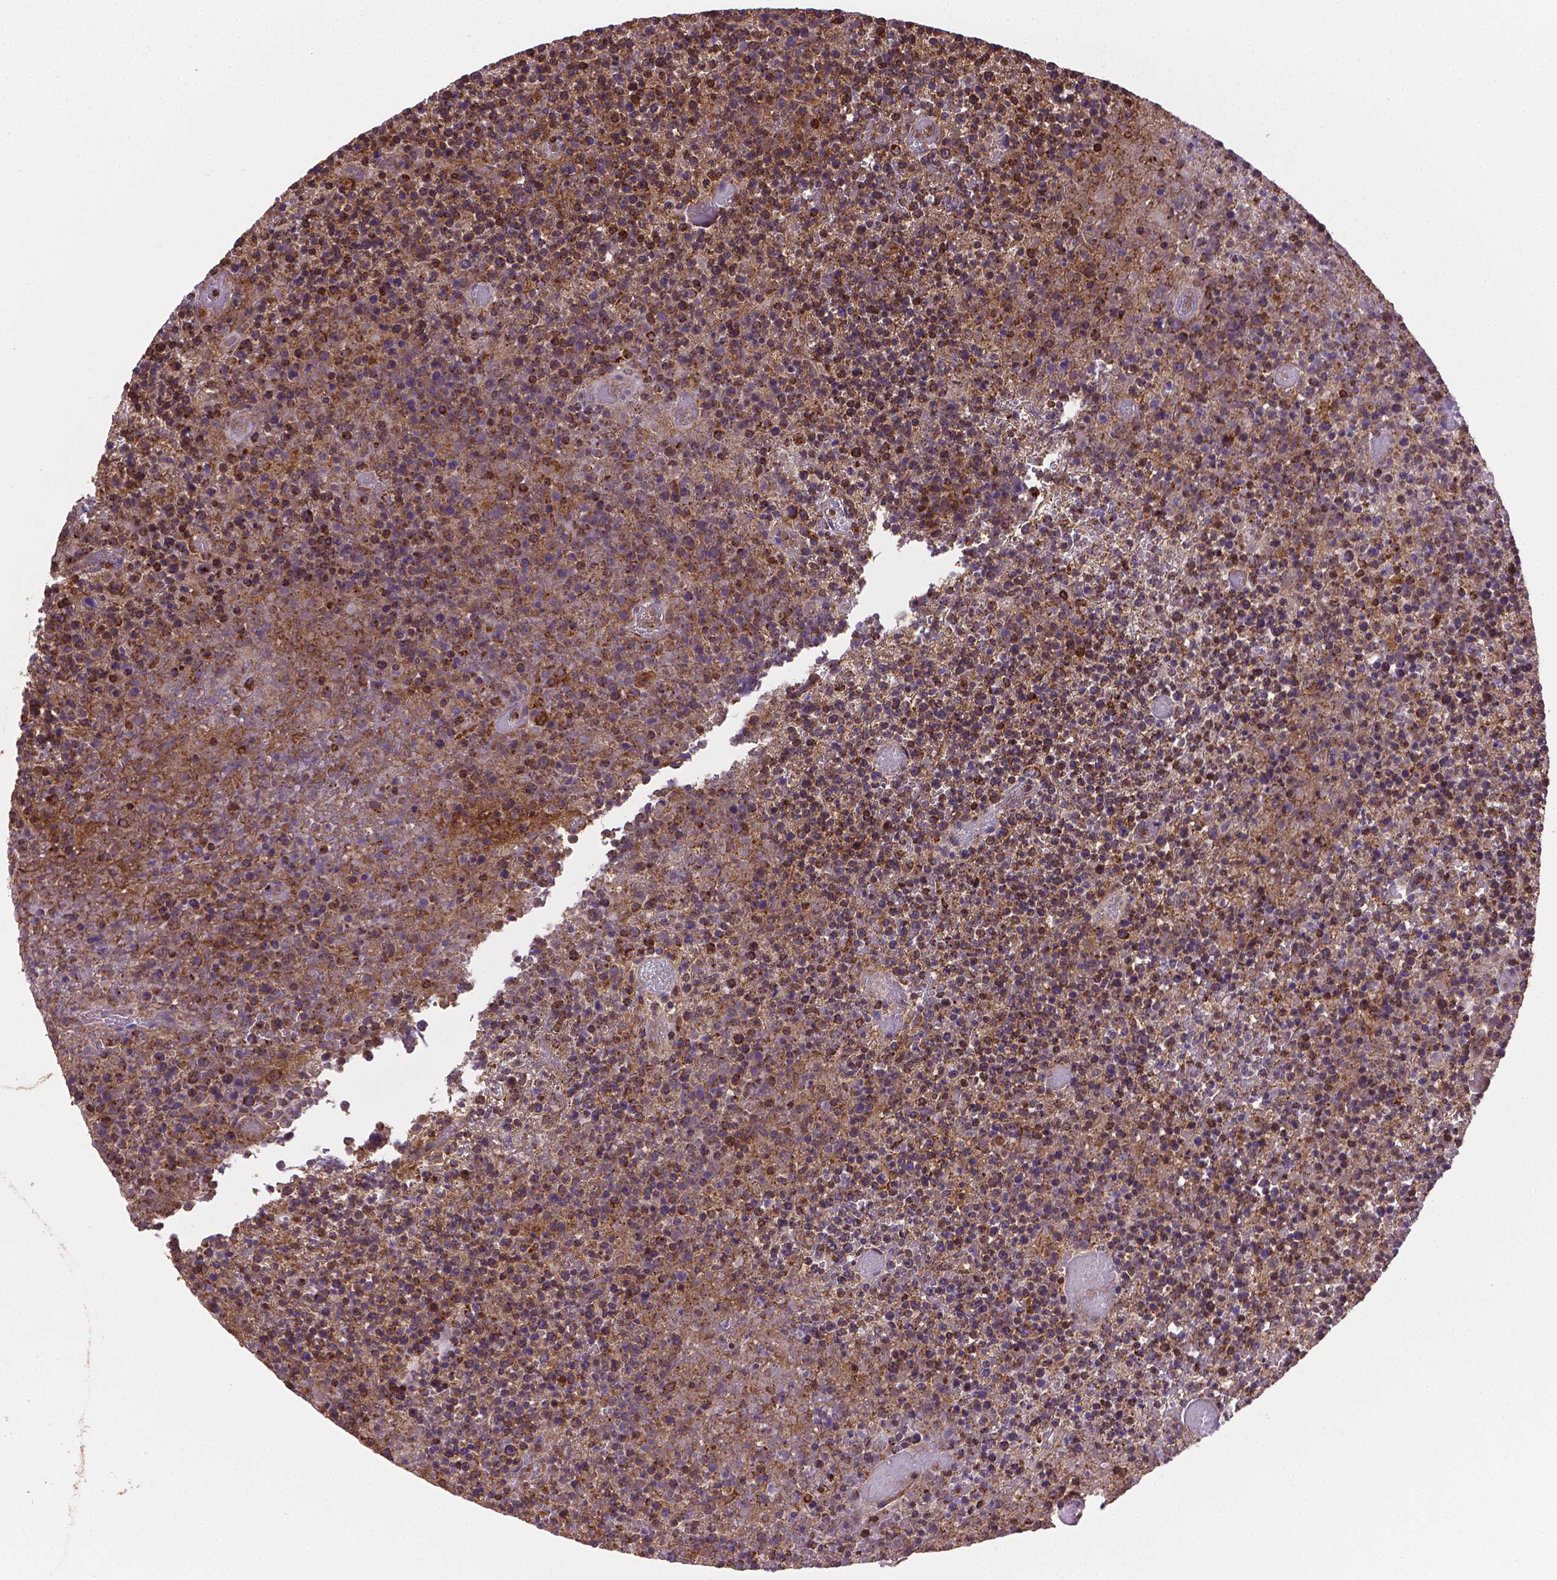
{"staining": {"intensity": "moderate", "quantity": ">75%", "location": "cytoplasmic/membranous"}, "tissue": "lymphoma", "cell_type": "Tumor cells", "image_type": "cancer", "snomed": [{"axis": "morphology", "description": "Malignant lymphoma, non-Hodgkin's type, High grade"}, {"axis": "topography", "description": "Lymph node"}], "caption": "Protein expression analysis of human lymphoma reveals moderate cytoplasmic/membranous positivity in approximately >75% of tumor cells.", "gene": "ACAD10", "patient": {"sex": "male", "age": 13}}